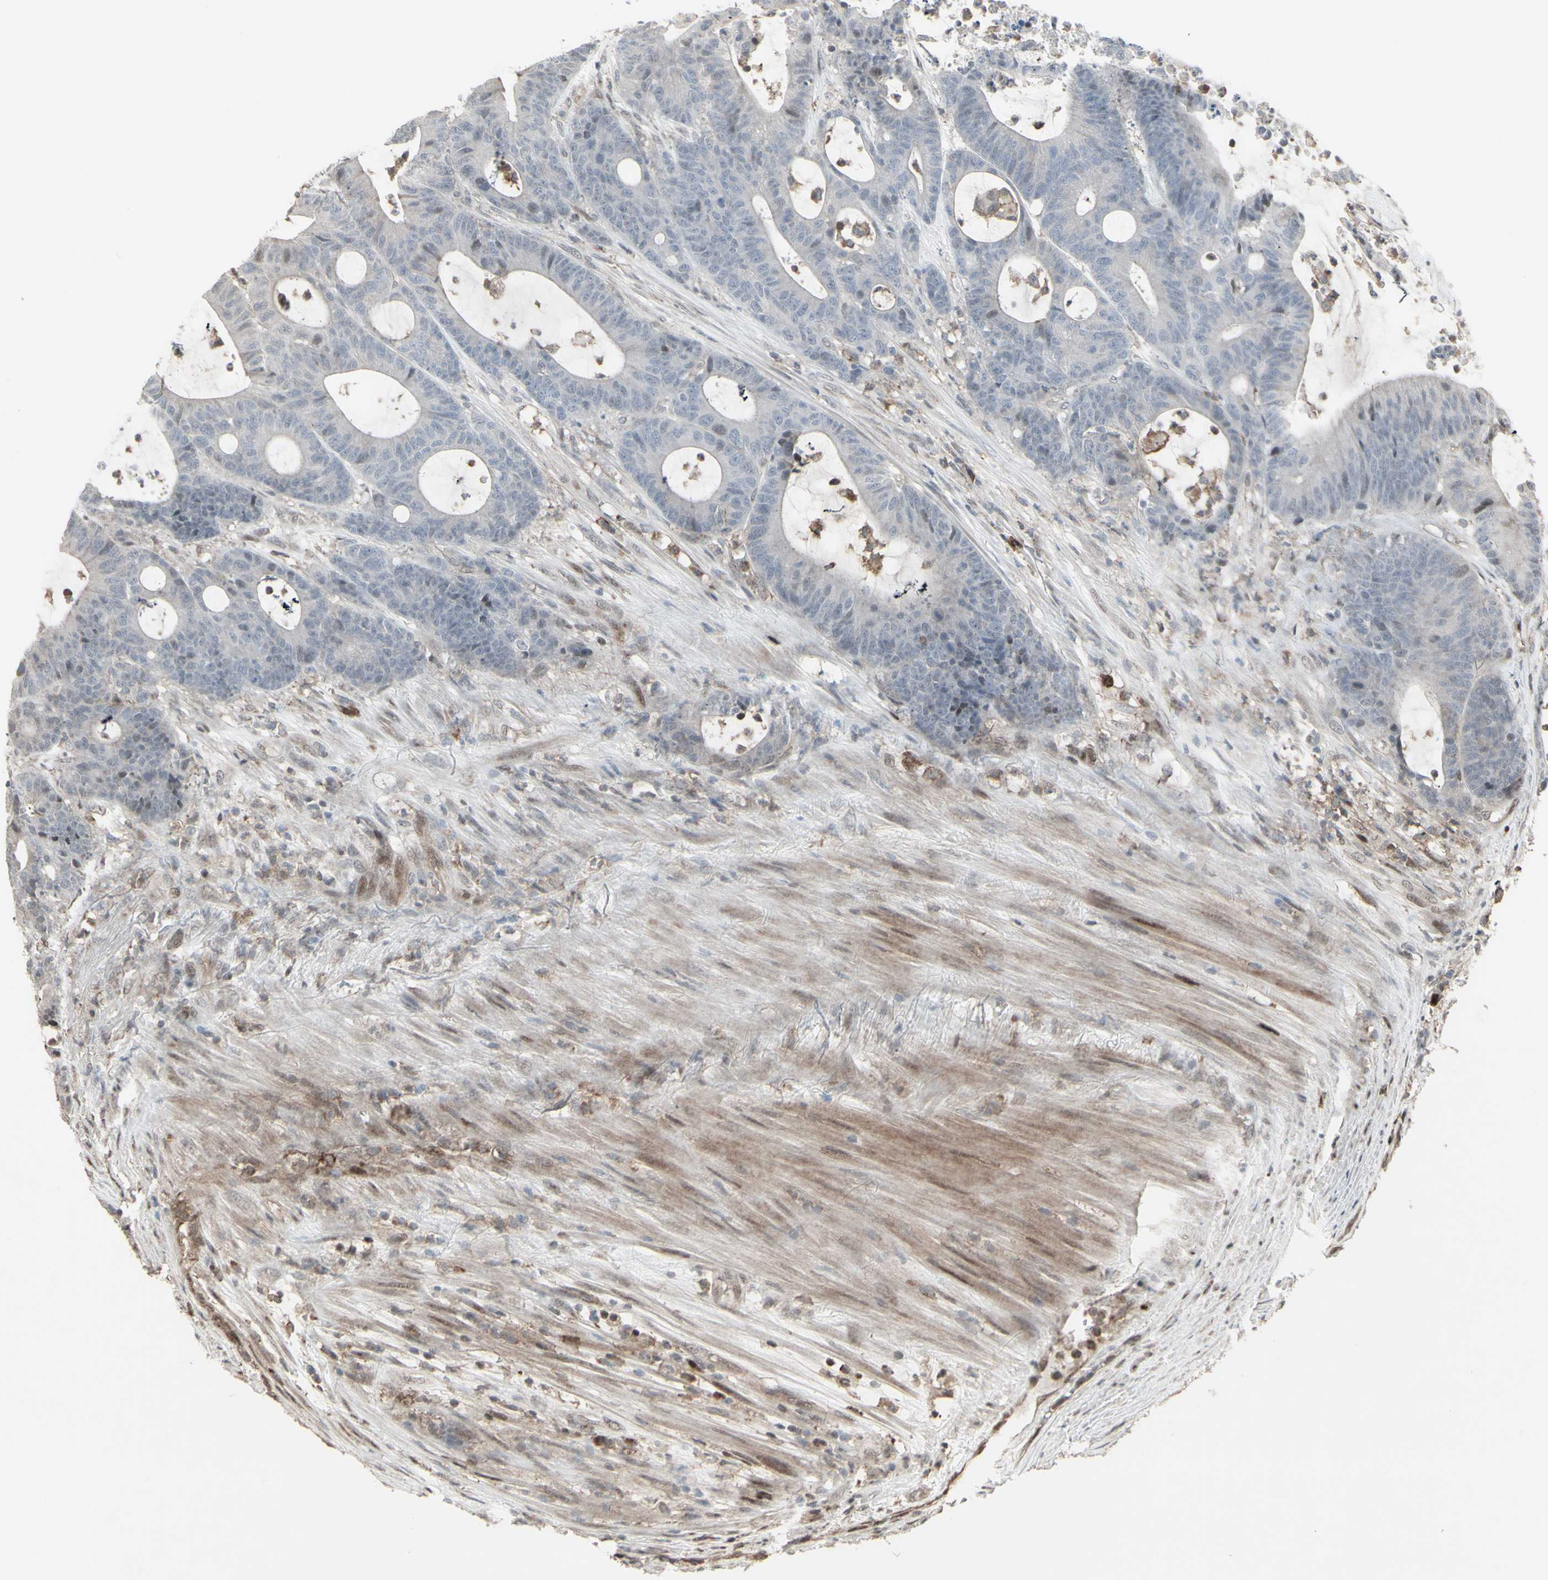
{"staining": {"intensity": "weak", "quantity": "<25%", "location": "nuclear"}, "tissue": "colorectal cancer", "cell_type": "Tumor cells", "image_type": "cancer", "snomed": [{"axis": "morphology", "description": "Adenocarcinoma, NOS"}, {"axis": "topography", "description": "Colon"}], "caption": "The IHC histopathology image has no significant expression in tumor cells of colorectal cancer (adenocarcinoma) tissue. Brightfield microscopy of immunohistochemistry (IHC) stained with DAB (brown) and hematoxylin (blue), captured at high magnification.", "gene": "CD33", "patient": {"sex": "female", "age": 84}}